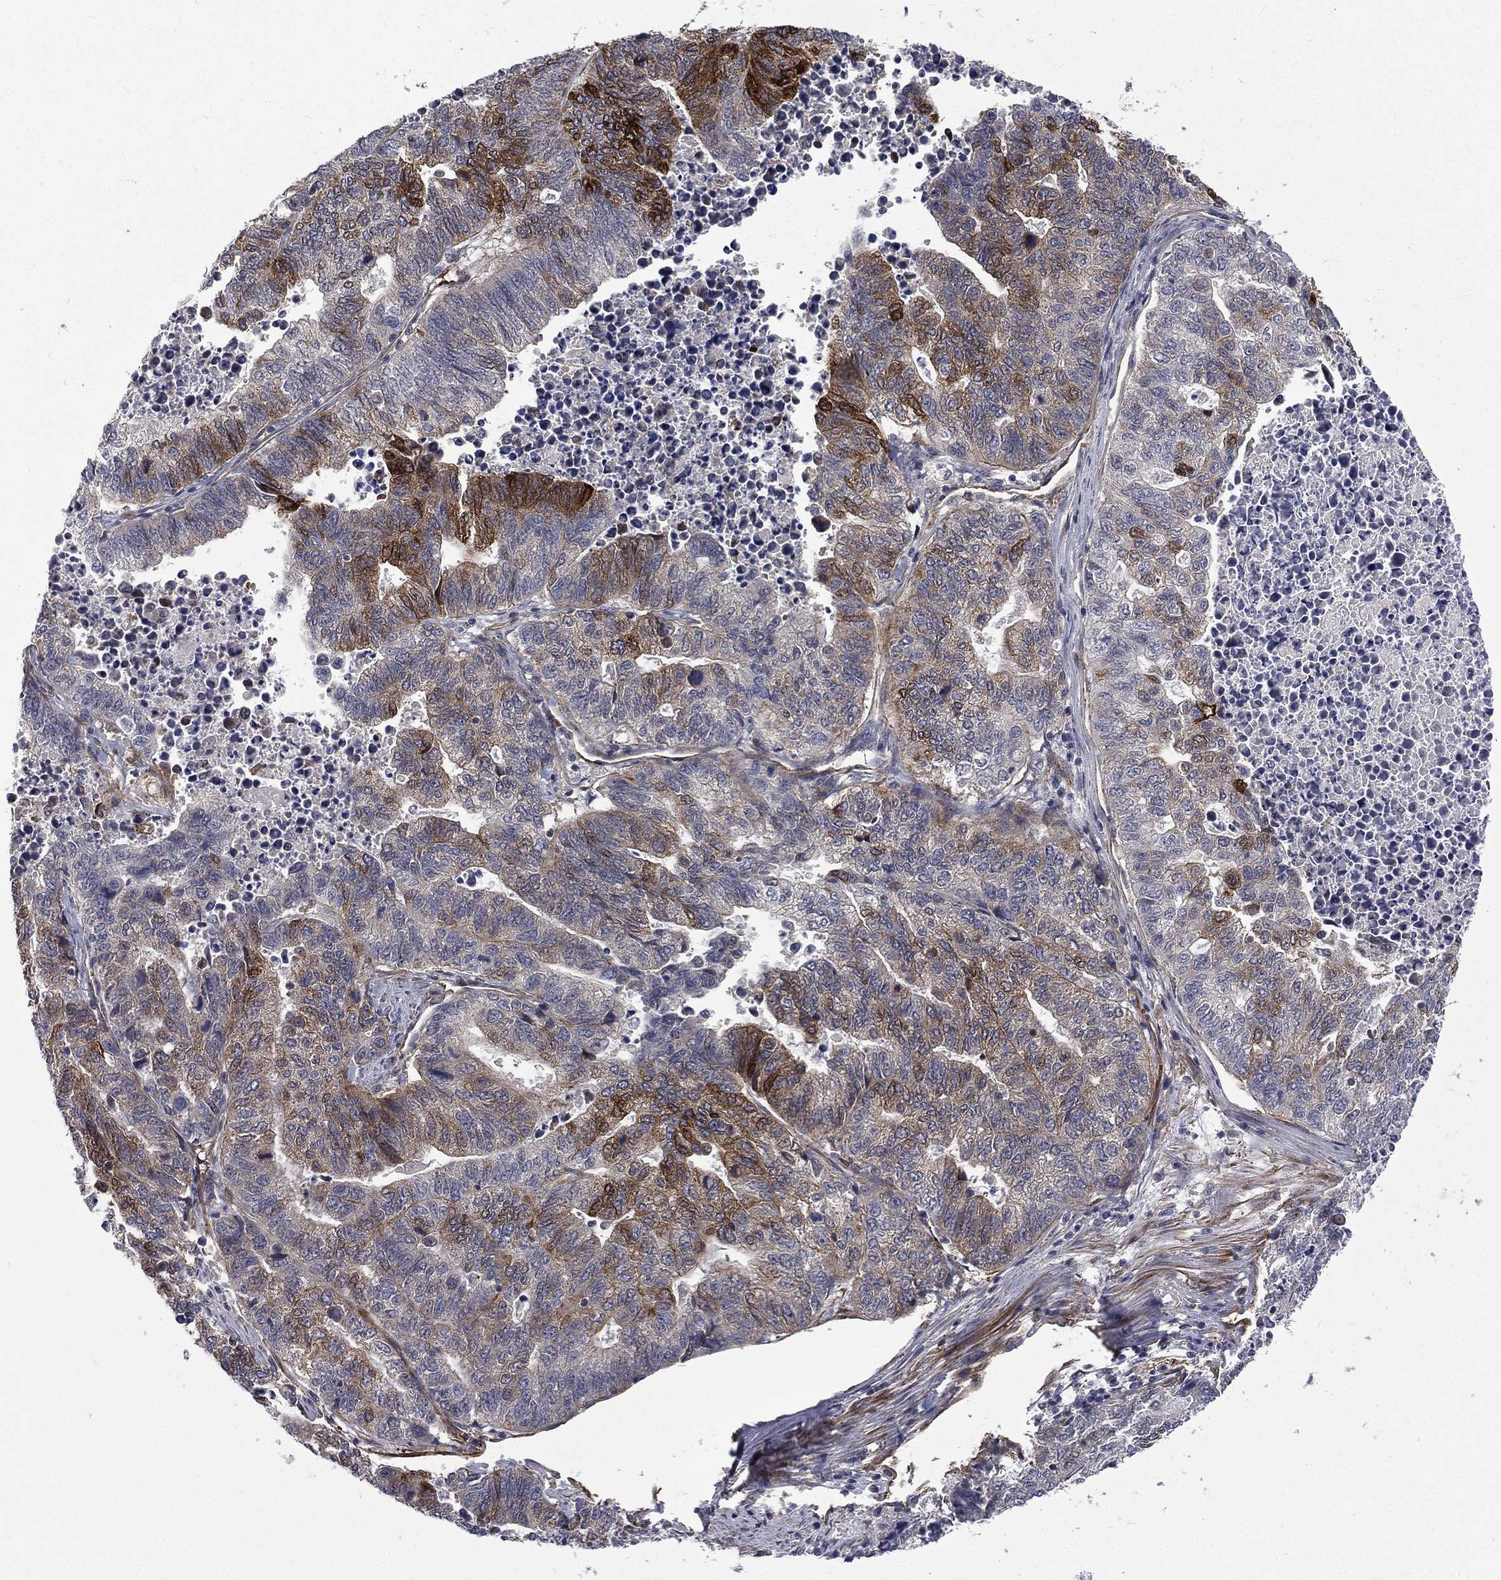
{"staining": {"intensity": "strong", "quantity": "<25%", "location": "cytoplasmic/membranous"}, "tissue": "stomach cancer", "cell_type": "Tumor cells", "image_type": "cancer", "snomed": [{"axis": "morphology", "description": "Adenocarcinoma, NOS"}, {"axis": "topography", "description": "Stomach, upper"}], "caption": "A histopathology image of human adenocarcinoma (stomach) stained for a protein displays strong cytoplasmic/membranous brown staining in tumor cells.", "gene": "PPFIBP1", "patient": {"sex": "female", "age": 67}}